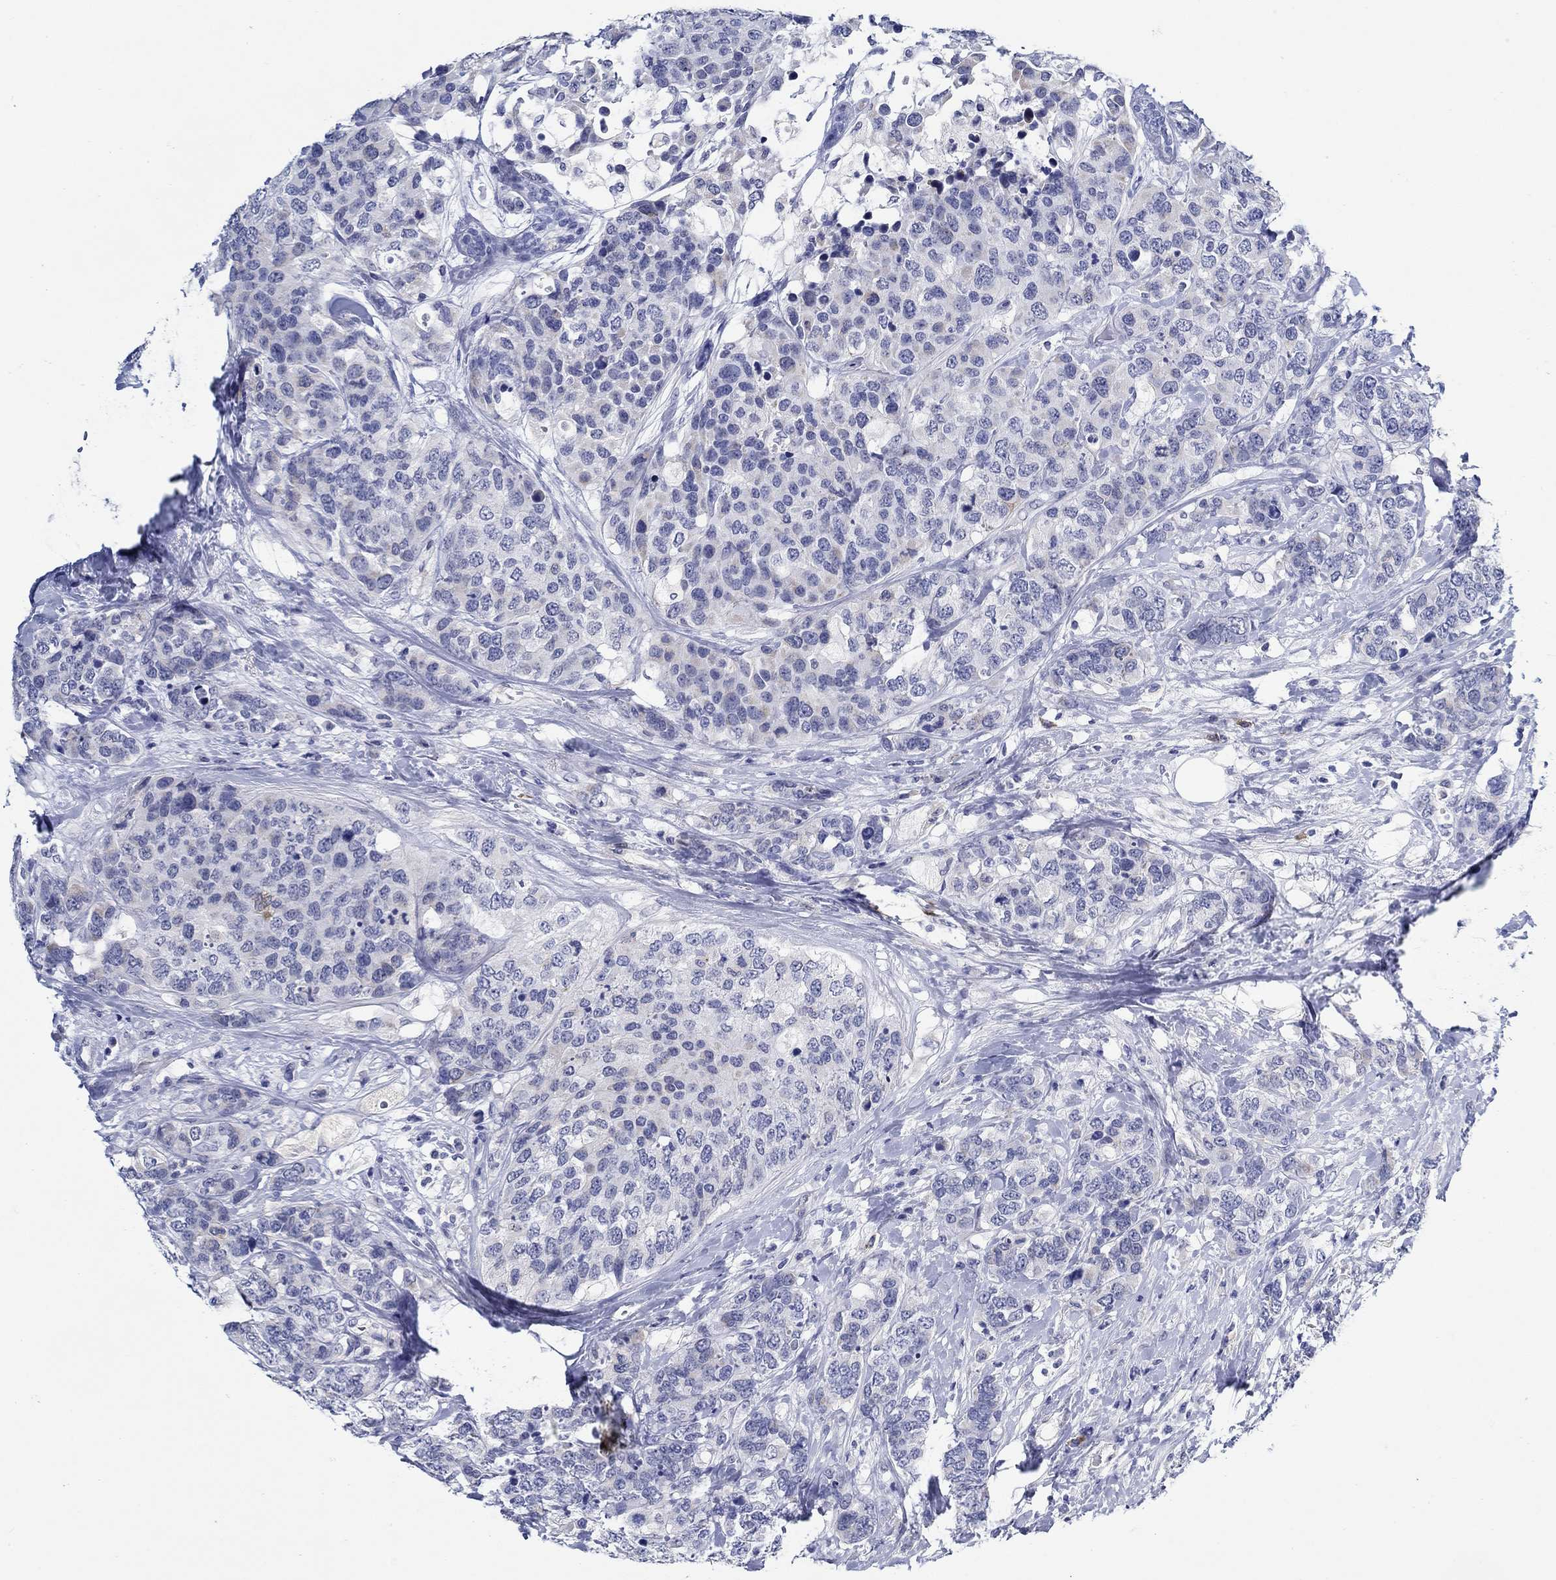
{"staining": {"intensity": "negative", "quantity": "none", "location": "none"}, "tissue": "breast cancer", "cell_type": "Tumor cells", "image_type": "cancer", "snomed": [{"axis": "morphology", "description": "Lobular carcinoma"}, {"axis": "topography", "description": "Breast"}], "caption": "Tumor cells are negative for protein expression in human breast cancer (lobular carcinoma).", "gene": "MC2R", "patient": {"sex": "female", "age": 59}}